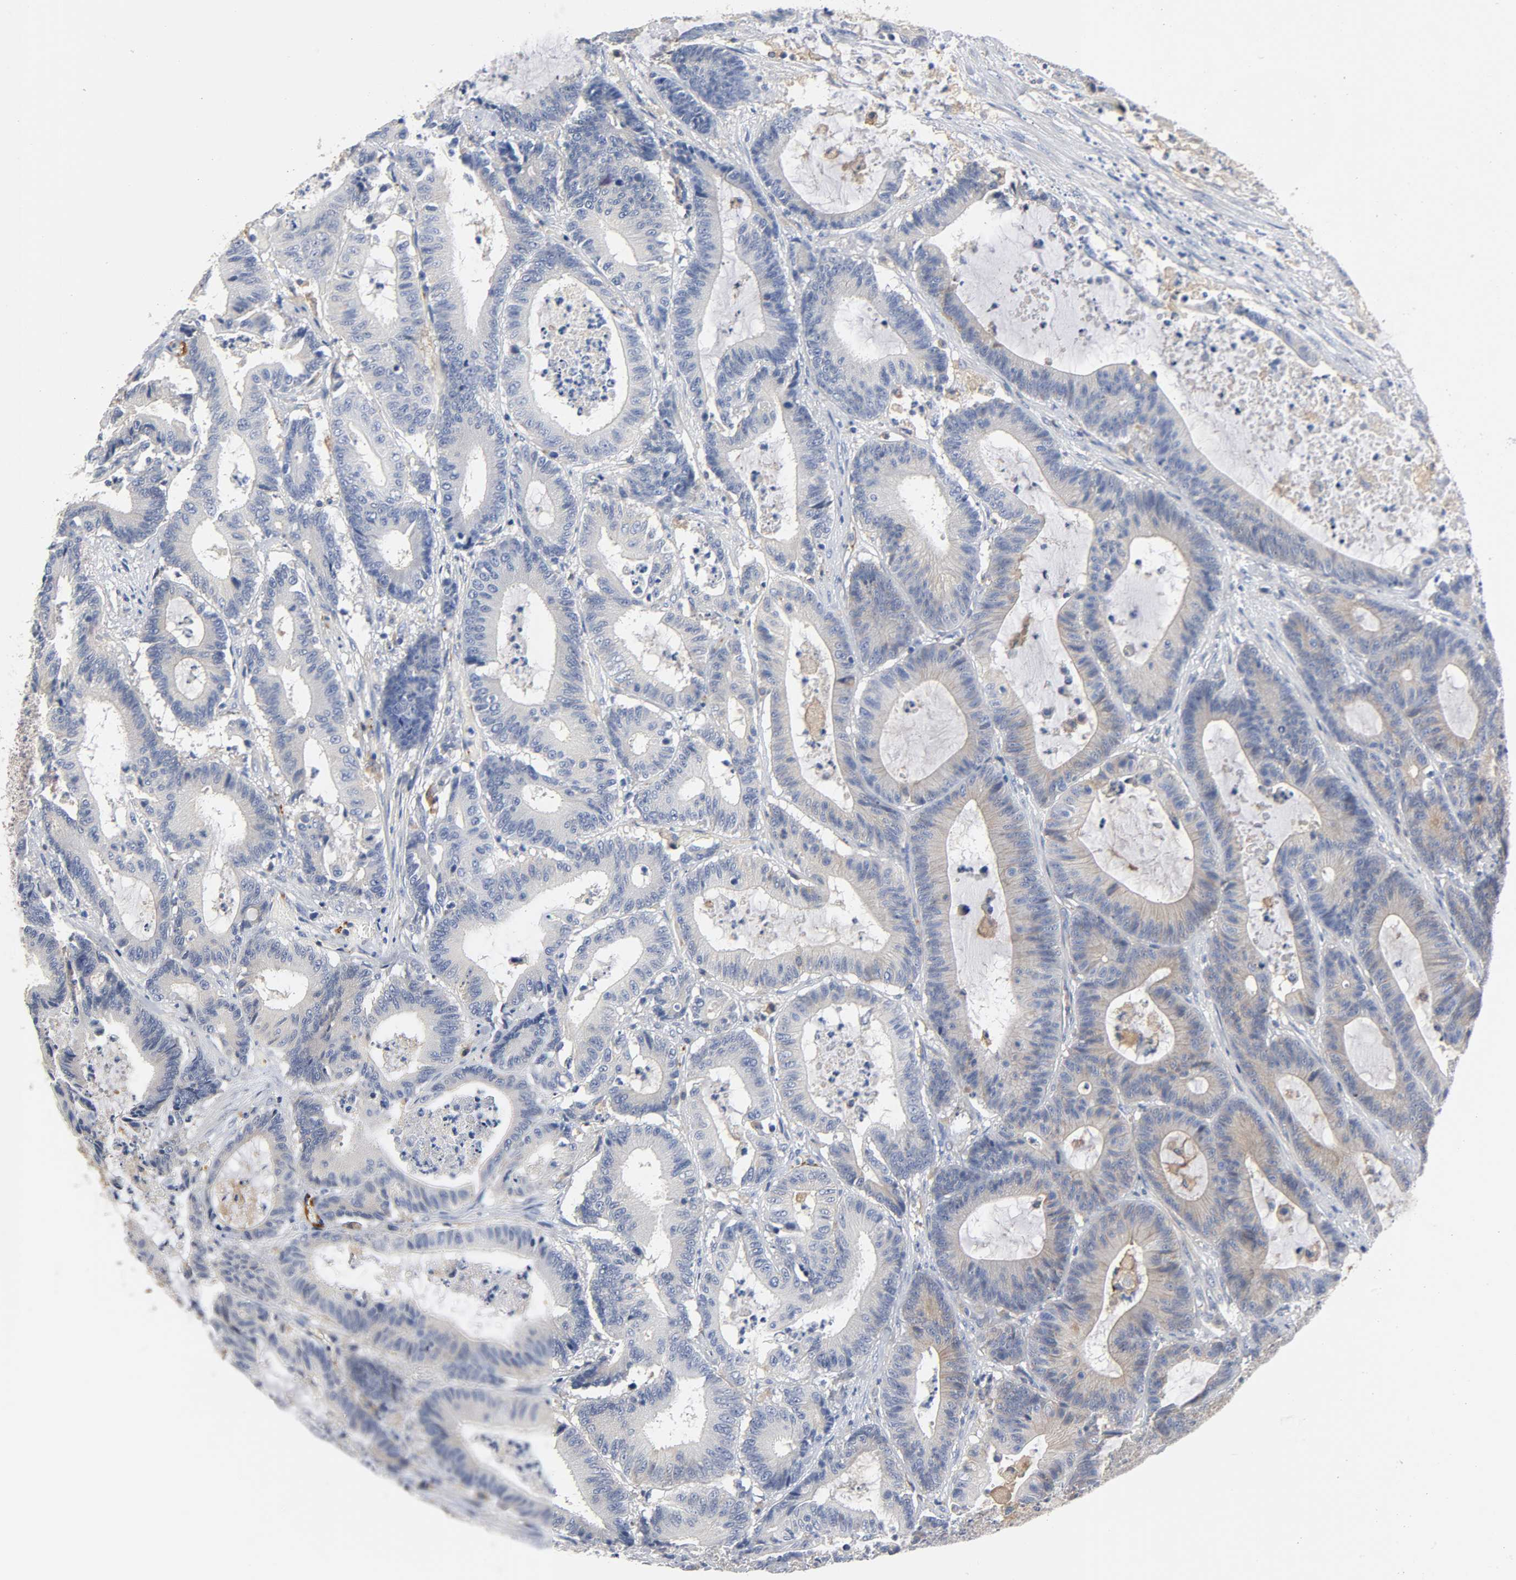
{"staining": {"intensity": "weak", "quantity": "<25%", "location": "cytoplasmic/membranous"}, "tissue": "colorectal cancer", "cell_type": "Tumor cells", "image_type": "cancer", "snomed": [{"axis": "morphology", "description": "Adenocarcinoma, NOS"}, {"axis": "topography", "description": "Colon"}], "caption": "Tumor cells are negative for brown protein staining in colorectal adenocarcinoma.", "gene": "SRC", "patient": {"sex": "female", "age": 84}}